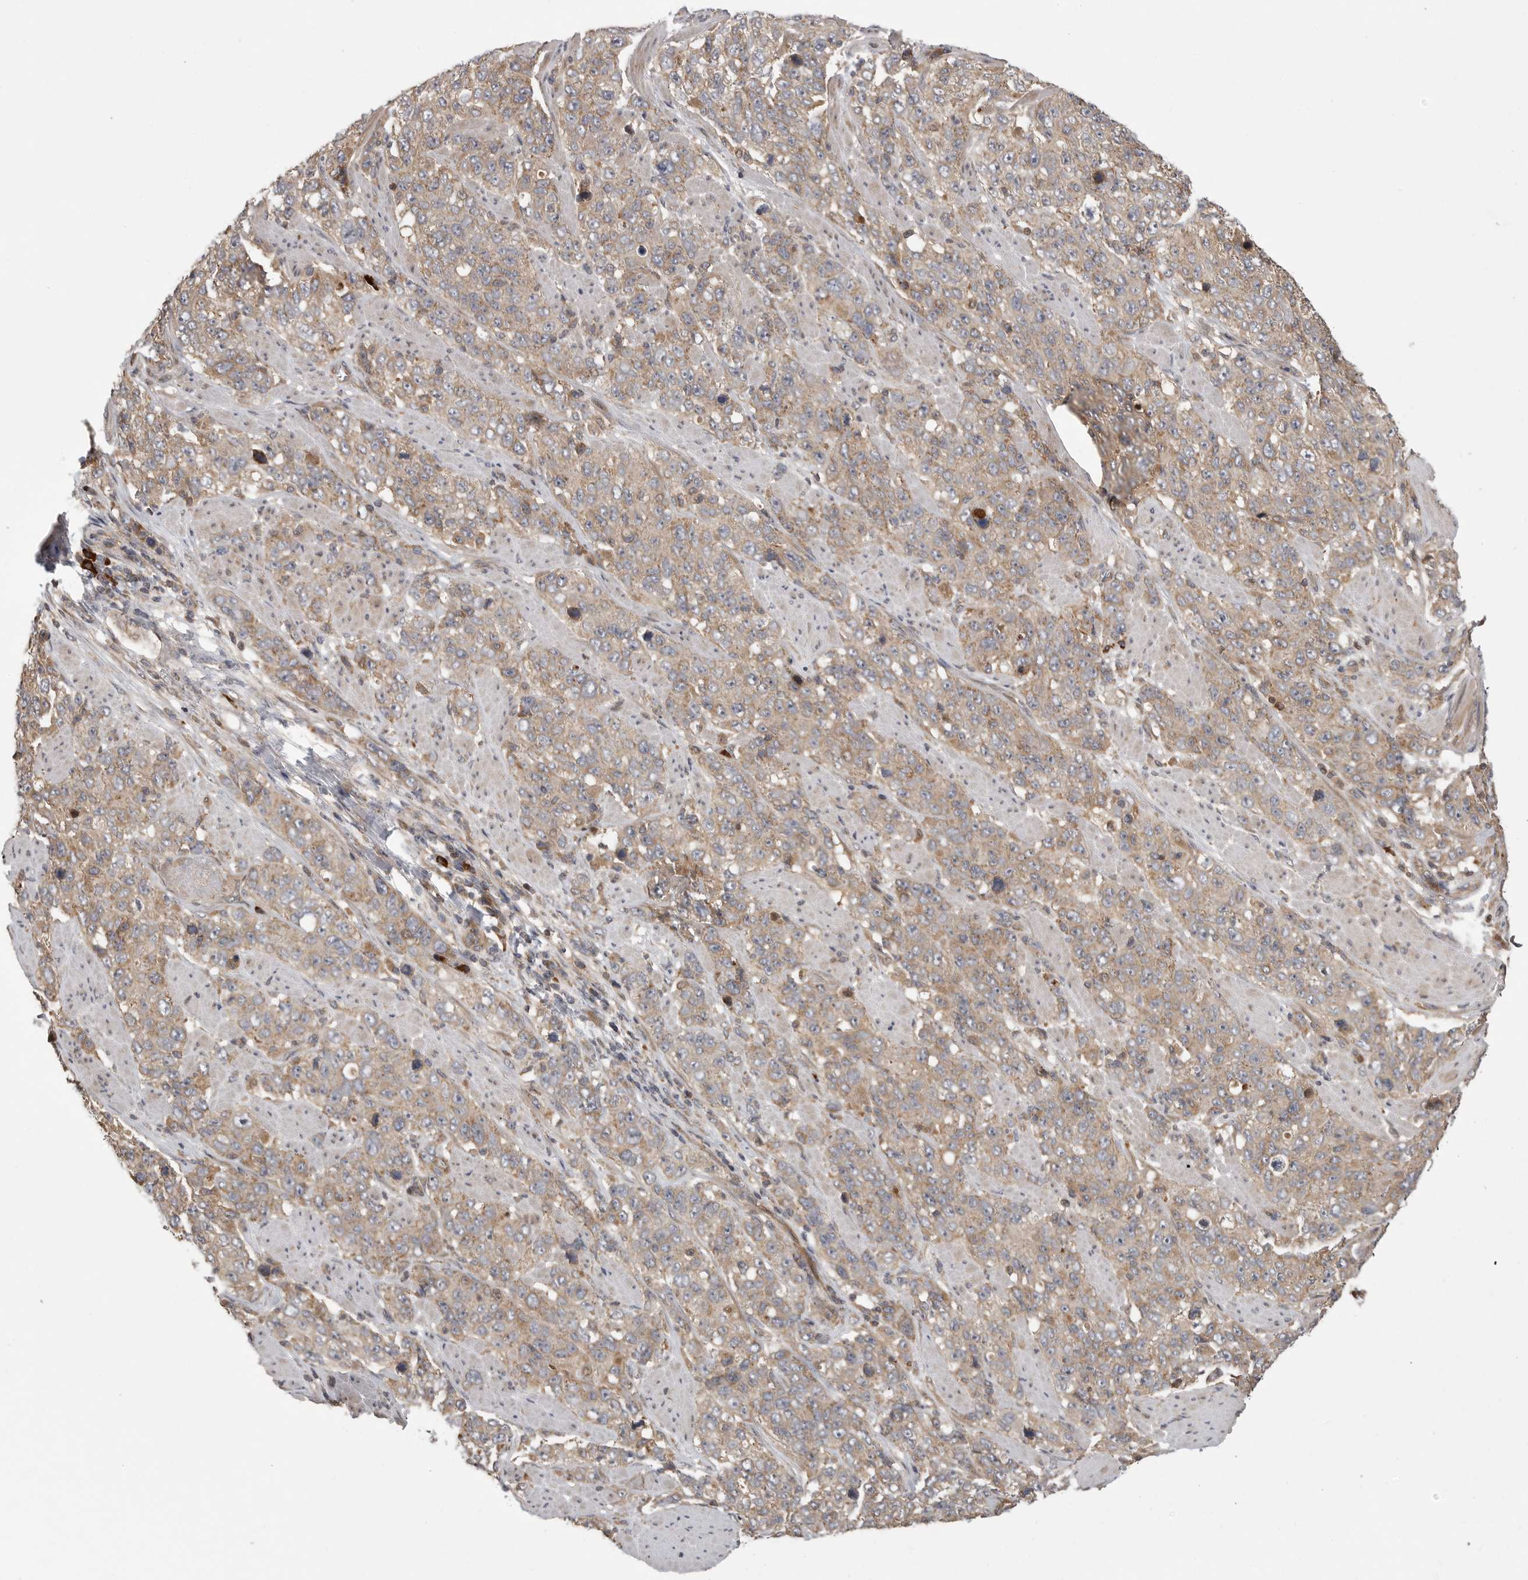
{"staining": {"intensity": "moderate", "quantity": ">75%", "location": "cytoplasmic/membranous"}, "tissue": "stomach cancer", "cell_type": "Tumor cells", "image_type": "cancer", "snomed": [{"axis": "morphology", "description": "Adenocarcinoma, NOS"}, {"axis": "topography", "description": "Stomach"}], "caption": "Adenocarcinoma (stomach) stained with DAB (3,3'-diaminobenzidine) IHC displays medium levels of moderate cytoplasmic/membranous staining in about >75% of tumor cells.", "gene": "OXR1", "patient": {"sex": "male", "age": 48}}